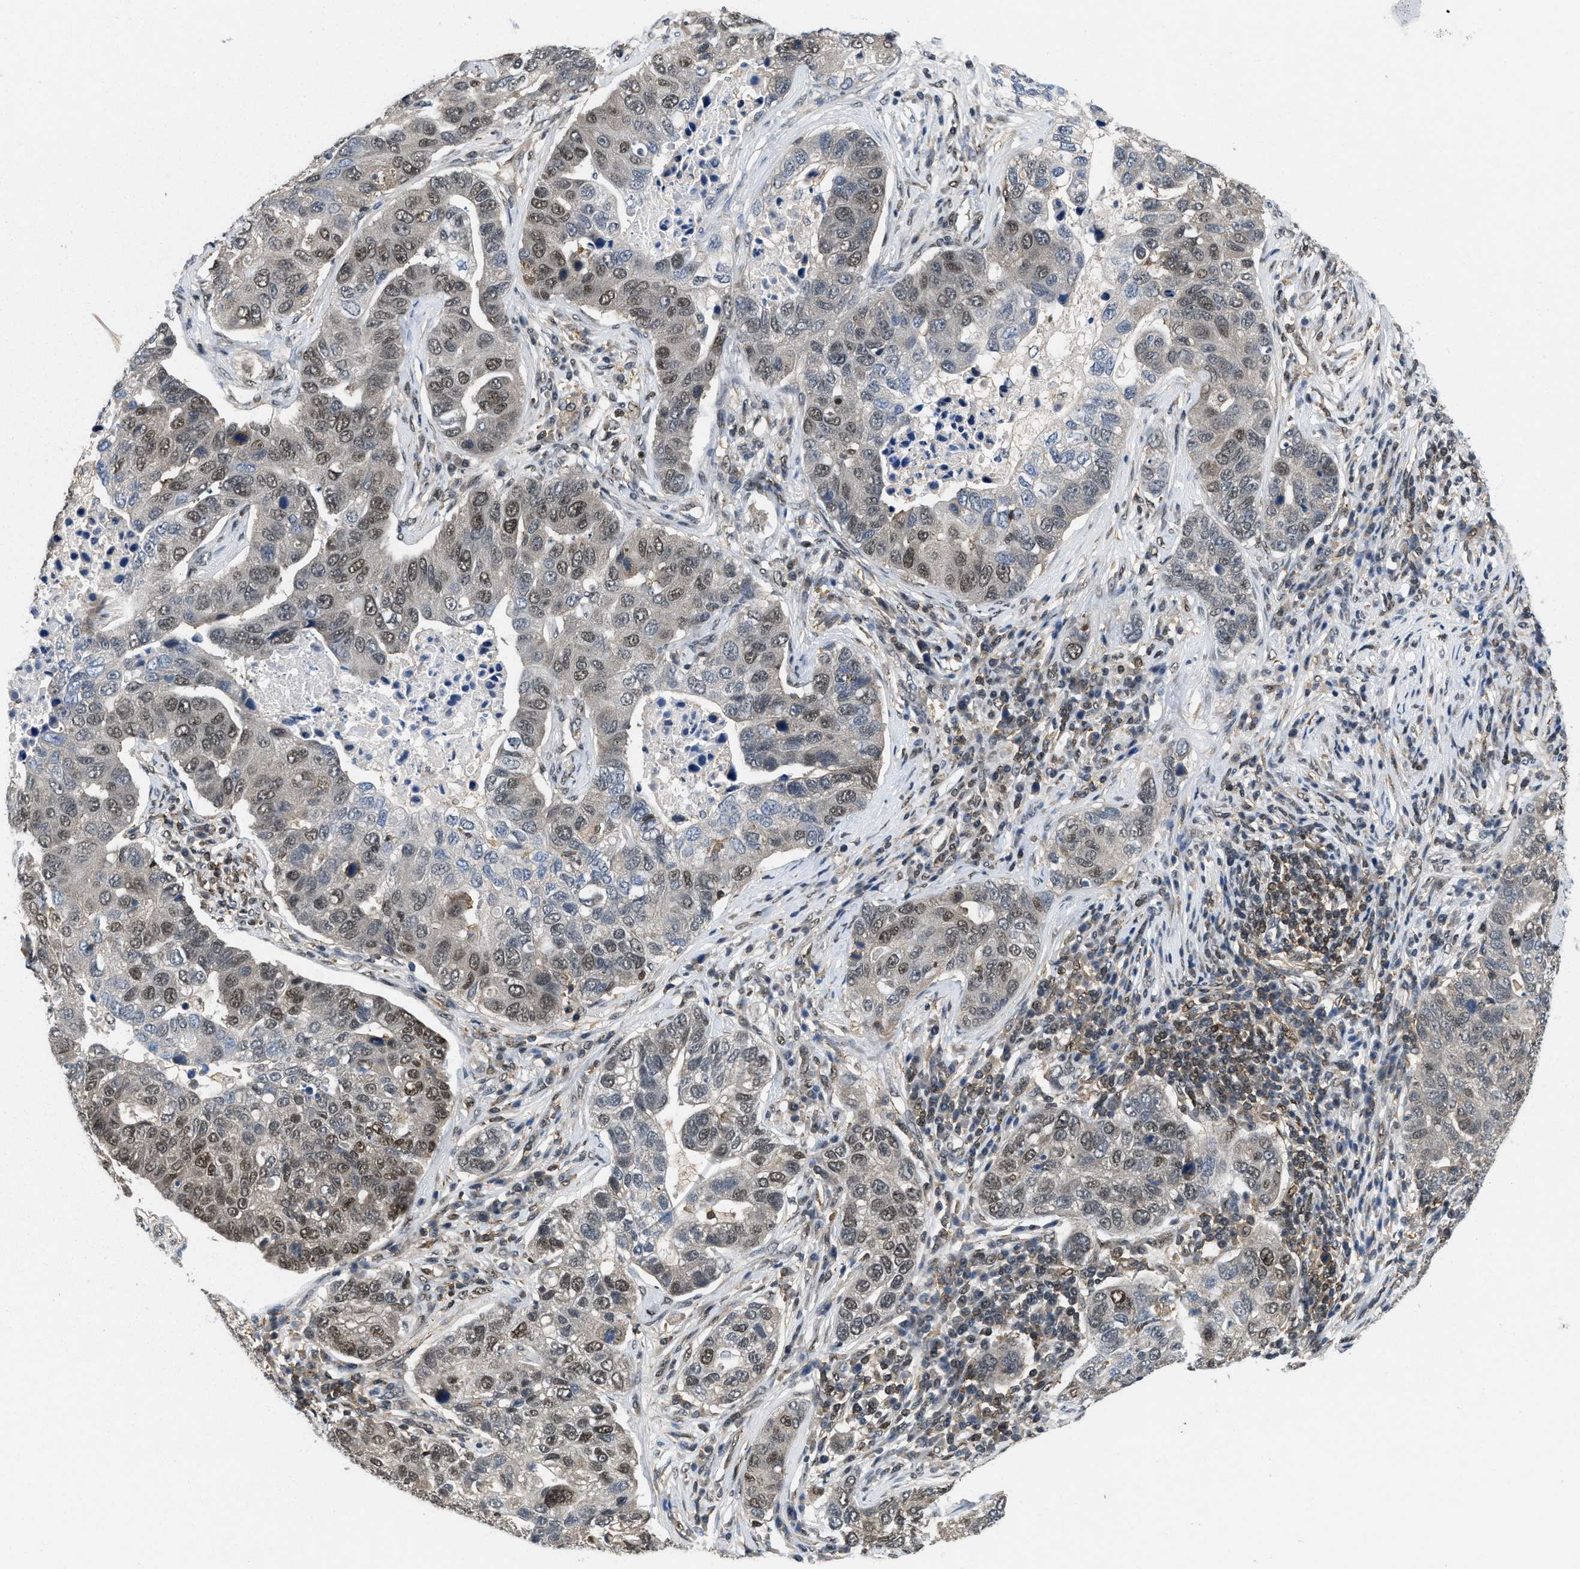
{"staining": {"intensity": "weak", "quantity": ">75%", "location": "nuclear"}, "tissue": "pancreatic cancer", "cell_type": "Tumor cells", "image_type": "cancer", "snomed": [{"axis": "morphology", "description": "Adenocarcinoma, NOS"}, {"axis": "topography", "description": "Pancreas"}], "caption": "This photomicrograph demonstrates pancreatic cancer stained with IHC to label a protein in brown. The nuclear of tumor cells show weak positivity for the protein. Nuclei are counter-stained blue.", "gene": "ATF7IP", "patient": {"sex": "female", "age": 61}}